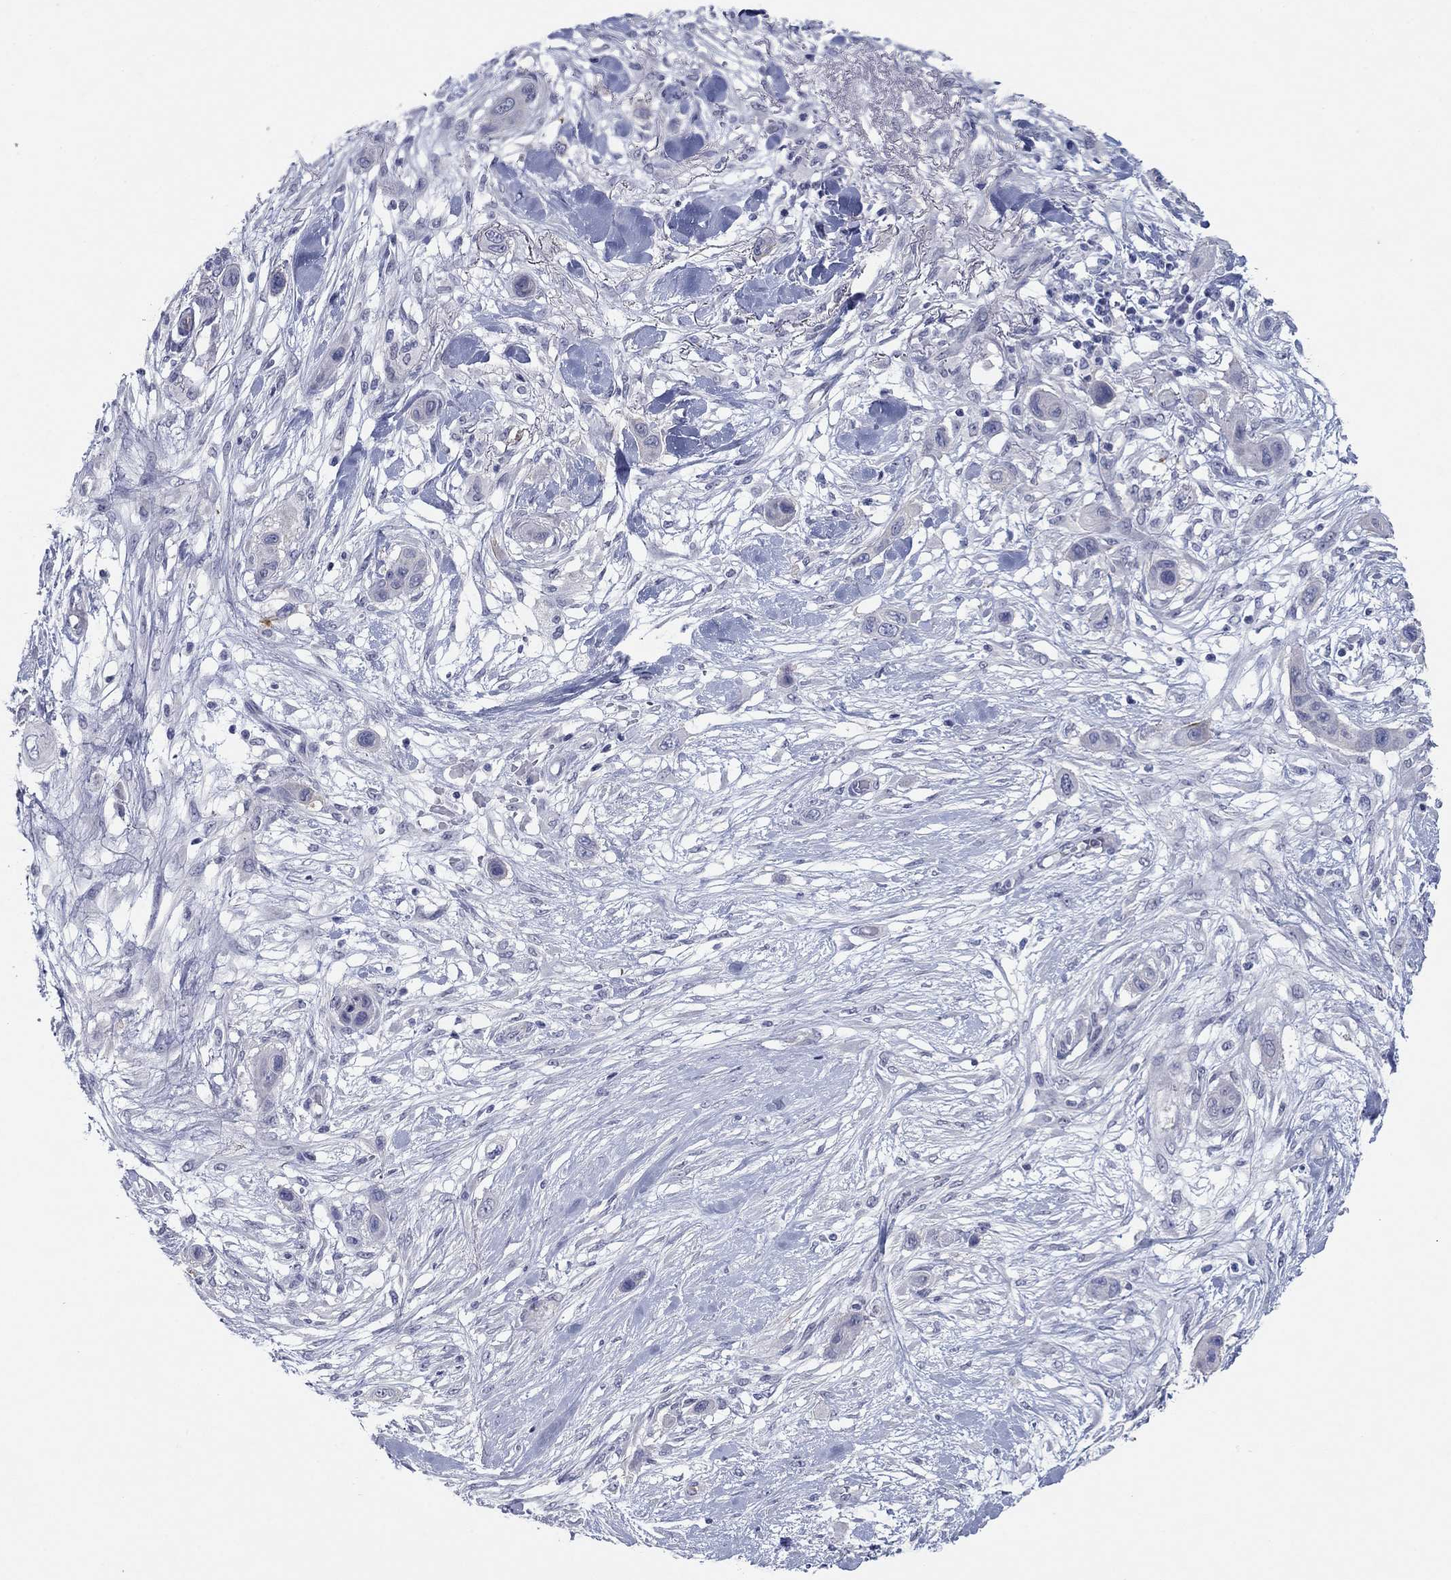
{"staining": {"intensity": "negative", "quantity": "none", "location": "none"}, "tissue": "skin cancer", "cell_type": "Tumor cells", "image_type": "cancer", "snomed": [{"axis": "morphology", "description": "Squamous cell carcinoma, NOS"}, {"axis": "topography", "description": "Skin"}], "caption": "The photomicrograph demonstrates no significant positivity in tumor cells of skin cancer. (Brightfield microscopy of DAB (3,3'-diaminobenzidine) immunohistochemistry (IHC) at high magnification).", "gene": "PLS1", "patient": {"sex": "male", "age": 79}}